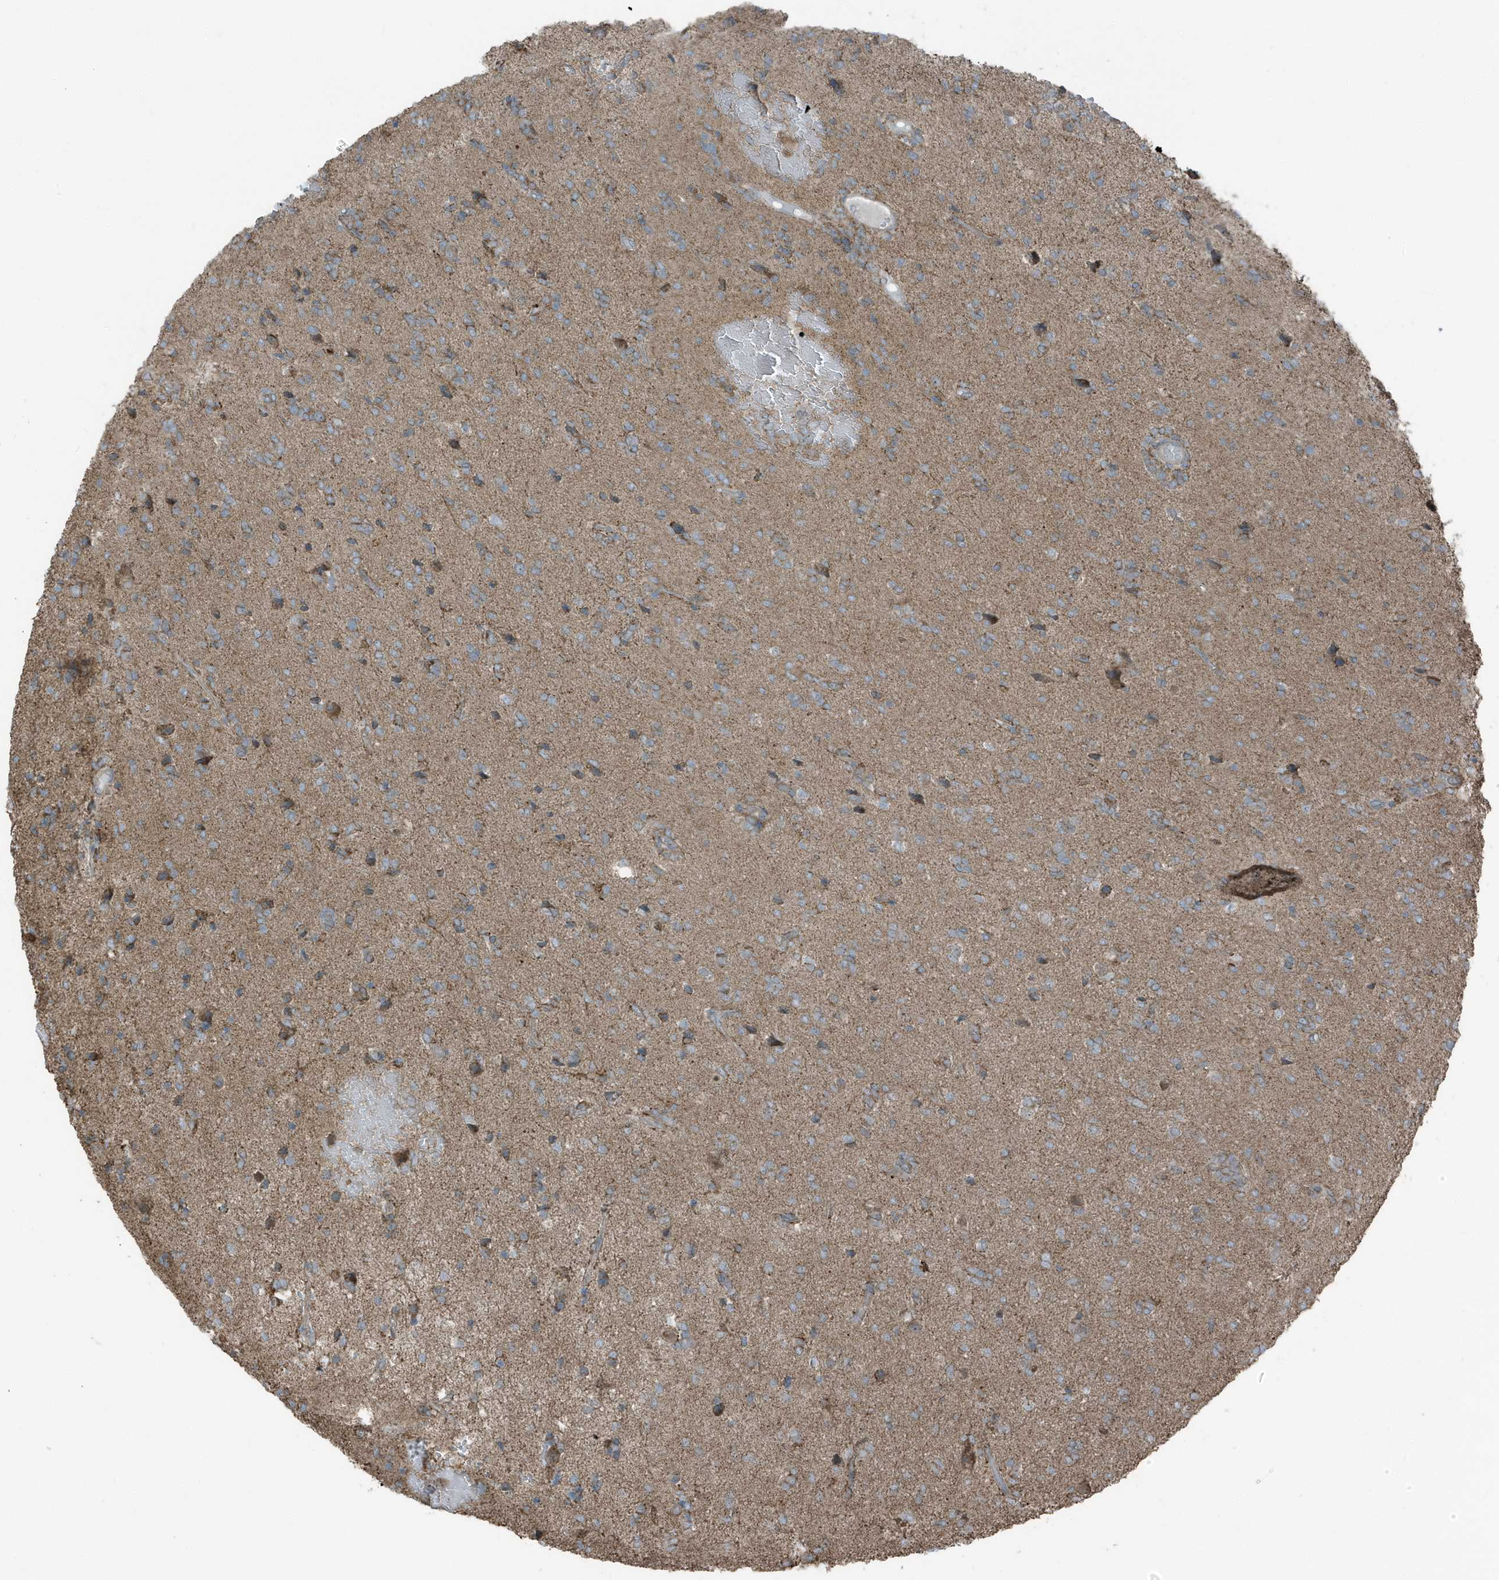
{"staining": {"intensity": "moderate", "quantity": ">75%", "location": "cytoplasmic/membranous"}, "tissue": "glioma", "cell_type": "Tumor cells", "image_type": "cancer", "snomed": [{"axis": "morphology", "description": "Glioma, malignant, High grade"}, {"axis": "topography", "description": "Brain"}], "caption": "Malignant glioma (high-grade) tissue displays moderate cytoplasmic/membranous positivity in about >75% of tumor cells, visualized by immunohistochemistry.", "gene": "AZI2", "patient": {"sex": "female", "age": 59}}